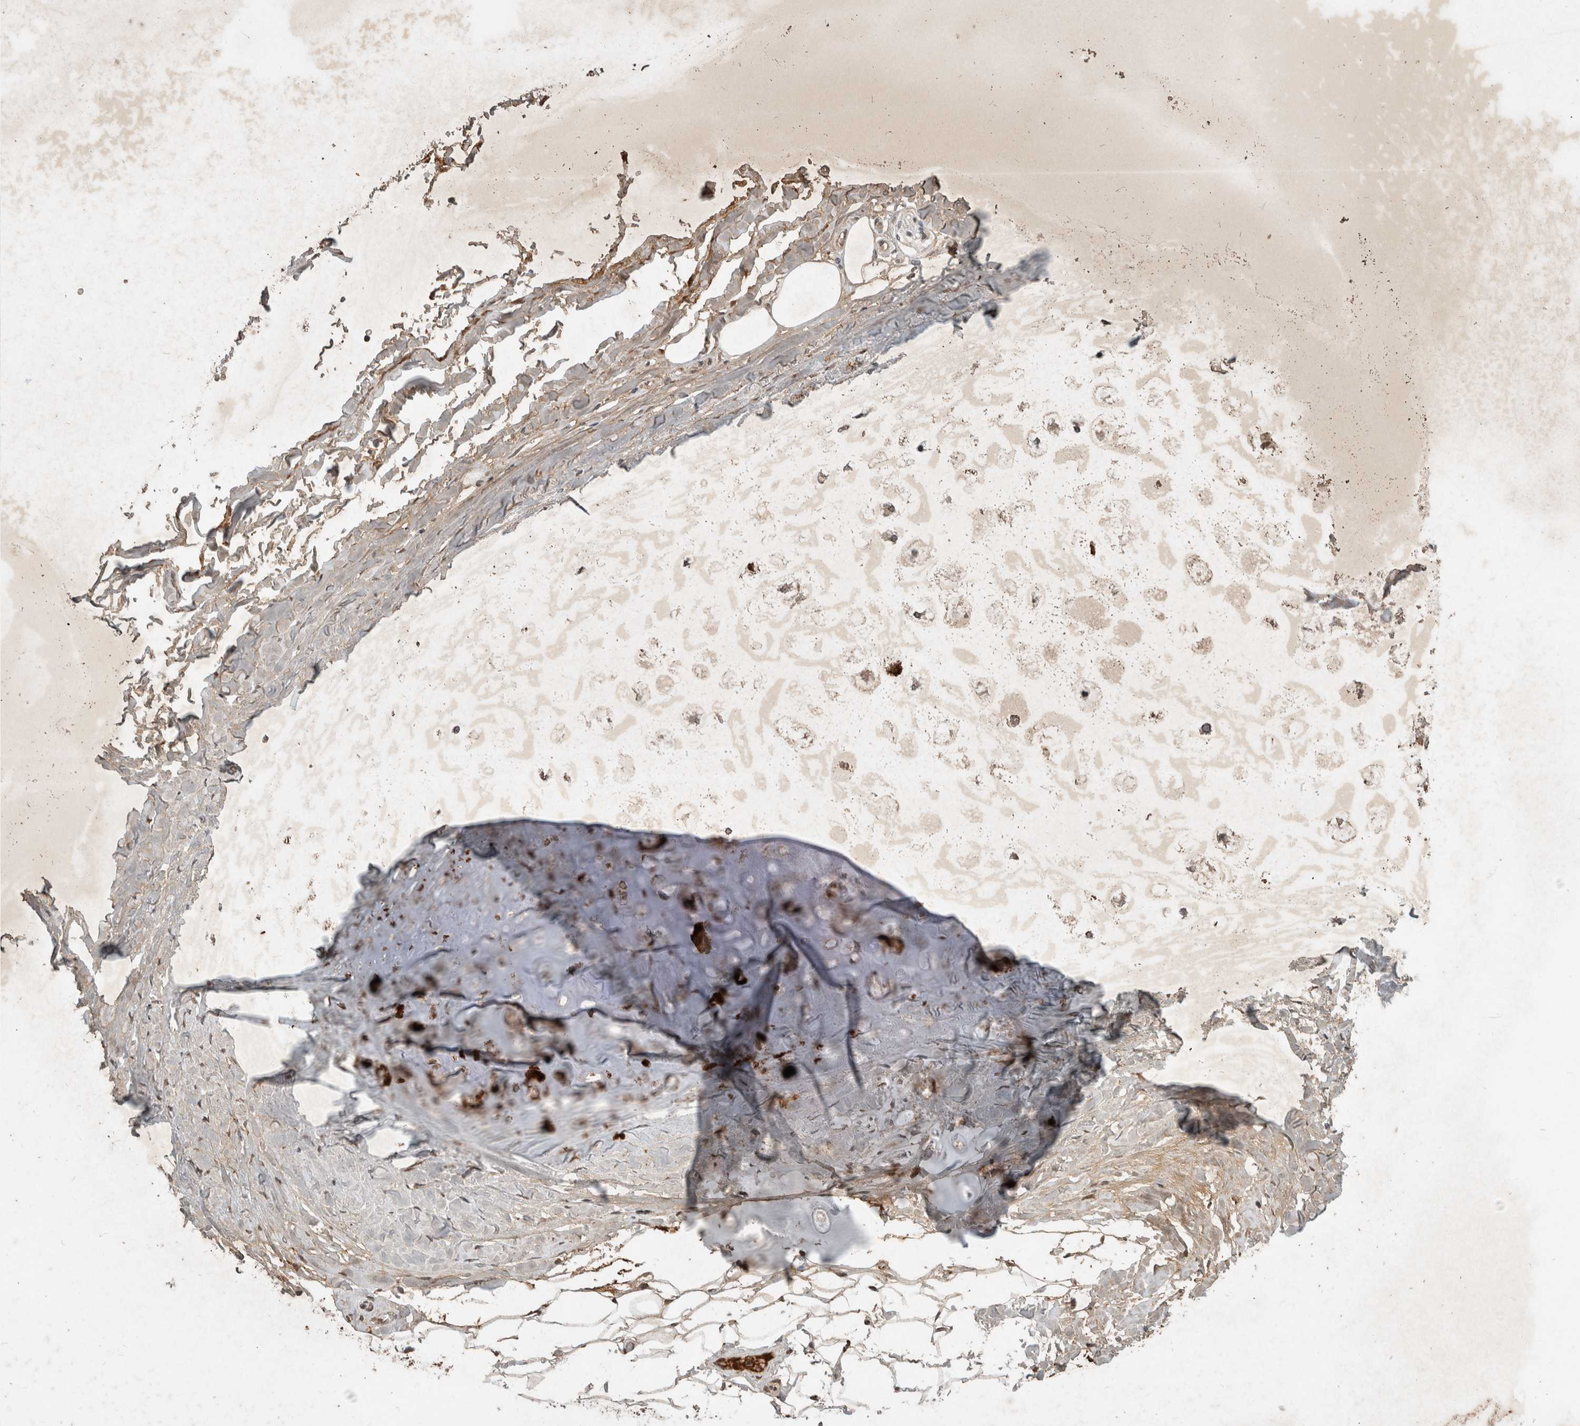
{"staining": {"intensity": "moderate", "quantity": "25%-75%", "location": "cytoplasmic/membranous,nuclear"}, "tissue": "adipose tissue", "cell_type": "Adipocytes", "image_type": "normal", "snomed": [{"axis": "morphology", "description": "Normal tissue, NOS"}, {"axis": "topography", "description": "Cartilage tissue"}], "caption": "Adipose tissue was stained to show a protein in brown. There is medium levels of moderate cytoplasmic/membranous,nuclear positivity in approximately 25%-75% of adipocytes. Nuclei are stained in blue.", "gene": "FAM3A", "patient": {"sex": "female", "age": 63}}